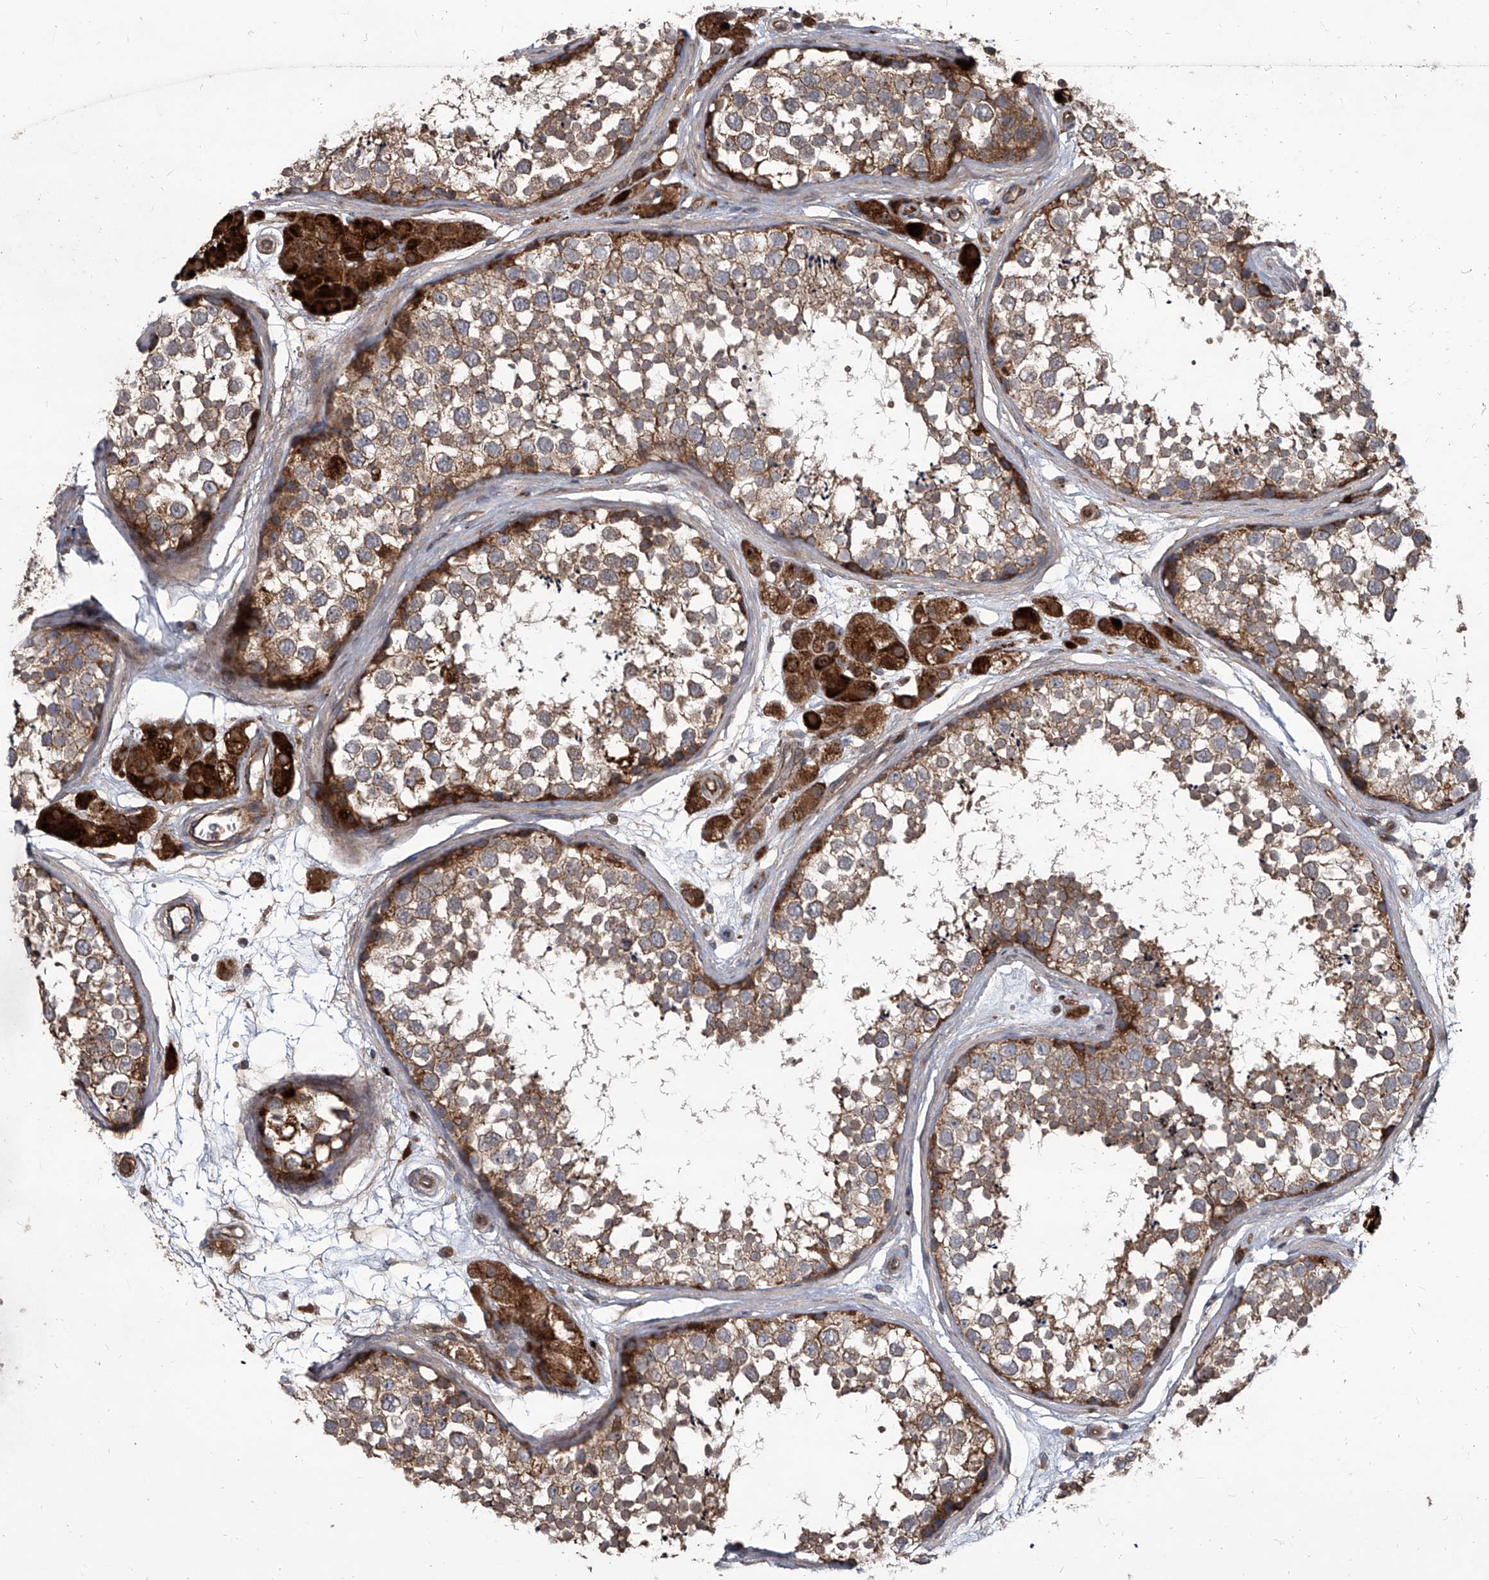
{"staining": {"intensity": "moderate", "quantity": ">75%", "location": "cytoplasmic/membranous"}, "tissue": "testis", "cell_type": "Cells in seminiferous ducts", "image_type": "normal", "snomed": [{"axis": "morphology", "description": "Normal tissue, NOS"}, {"axis": "topography", "description": "Testis"}], "caption": "There is medium levels of moderate cytoplasmic/membranous staining in cells in seminiferous ducts of unremarkable testis, as demonstrated by immunohistochemical staining (brown color).", "gene": "EVA1C", "patient": {"sex": "male", "age": 56}}